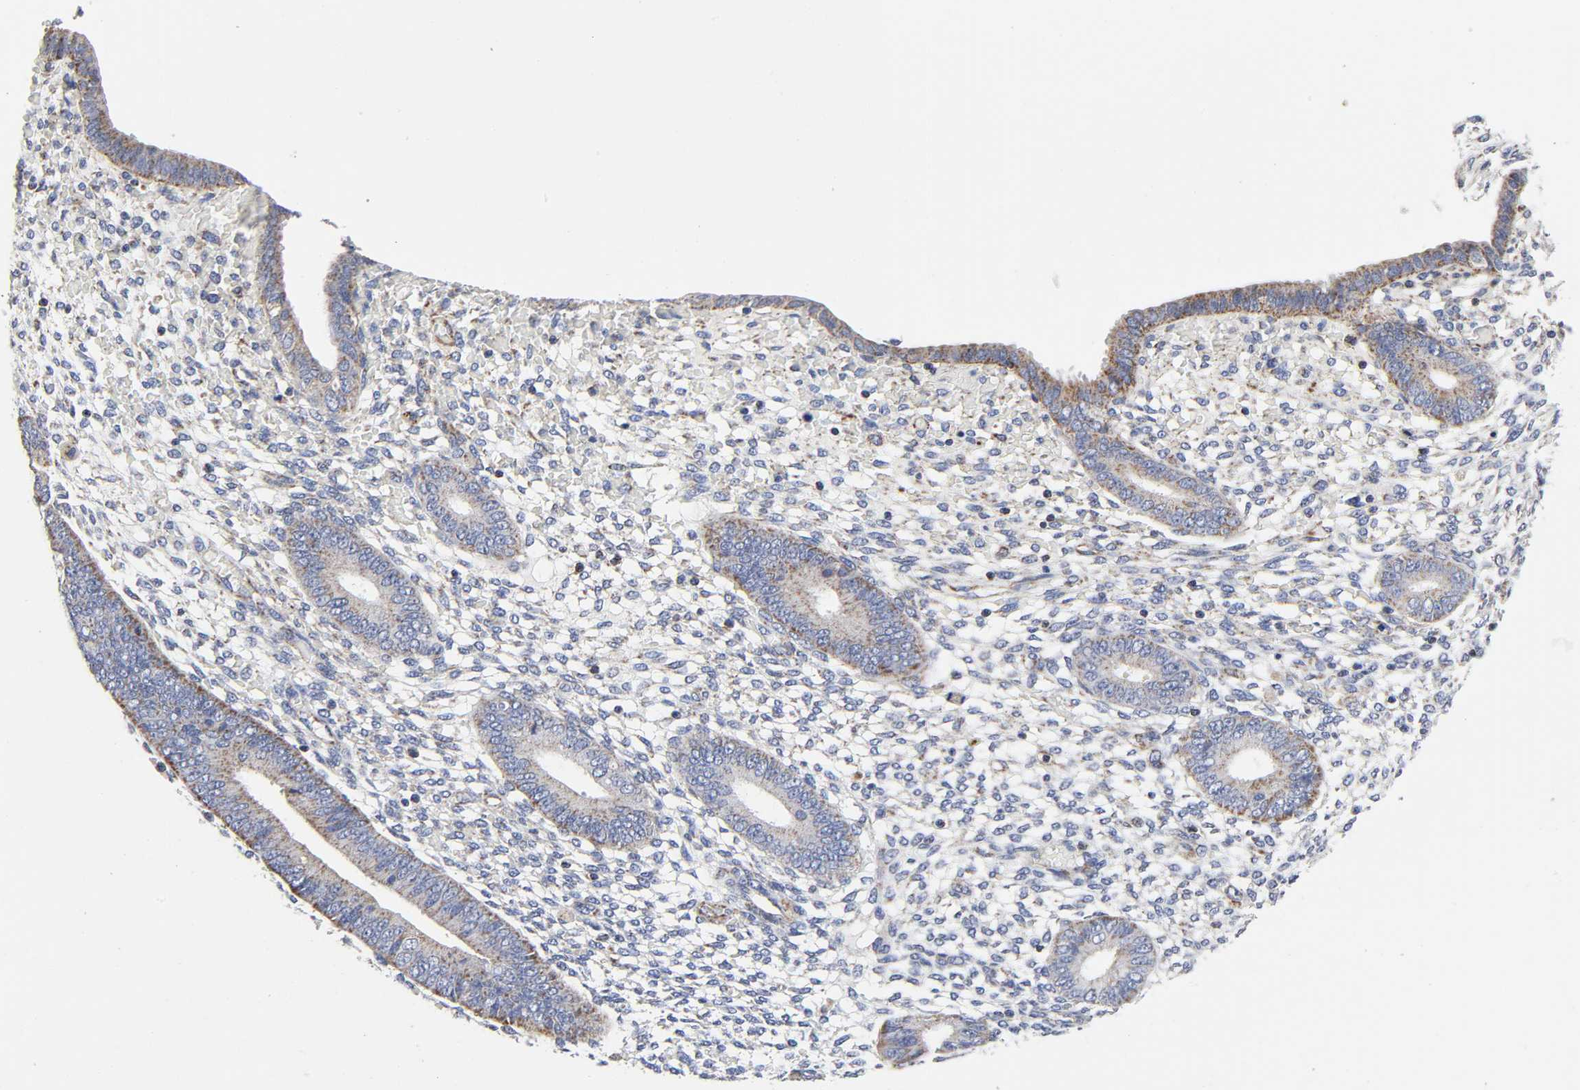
{"staining": {"intensity": "negative", "quantity": "none", "location": "none"}, "tissue": "endometrium", "cell_type": "Cells in endometrial stroma", "image_type": "normal", "snomed": [{"axis": "morphology", "description": "Normal tissue, NOS"}, {"axis": "topography", "description": "Endometrium"}], "caption": "There is no significant positivity in cells in endometrial stroma of endometrium. The staining is performed using DAB brown chromogen with nuclei counter-stained in using hematoxylin.", "gene": "AOPEP", "patient": {"sex": "female", "age": 42}}